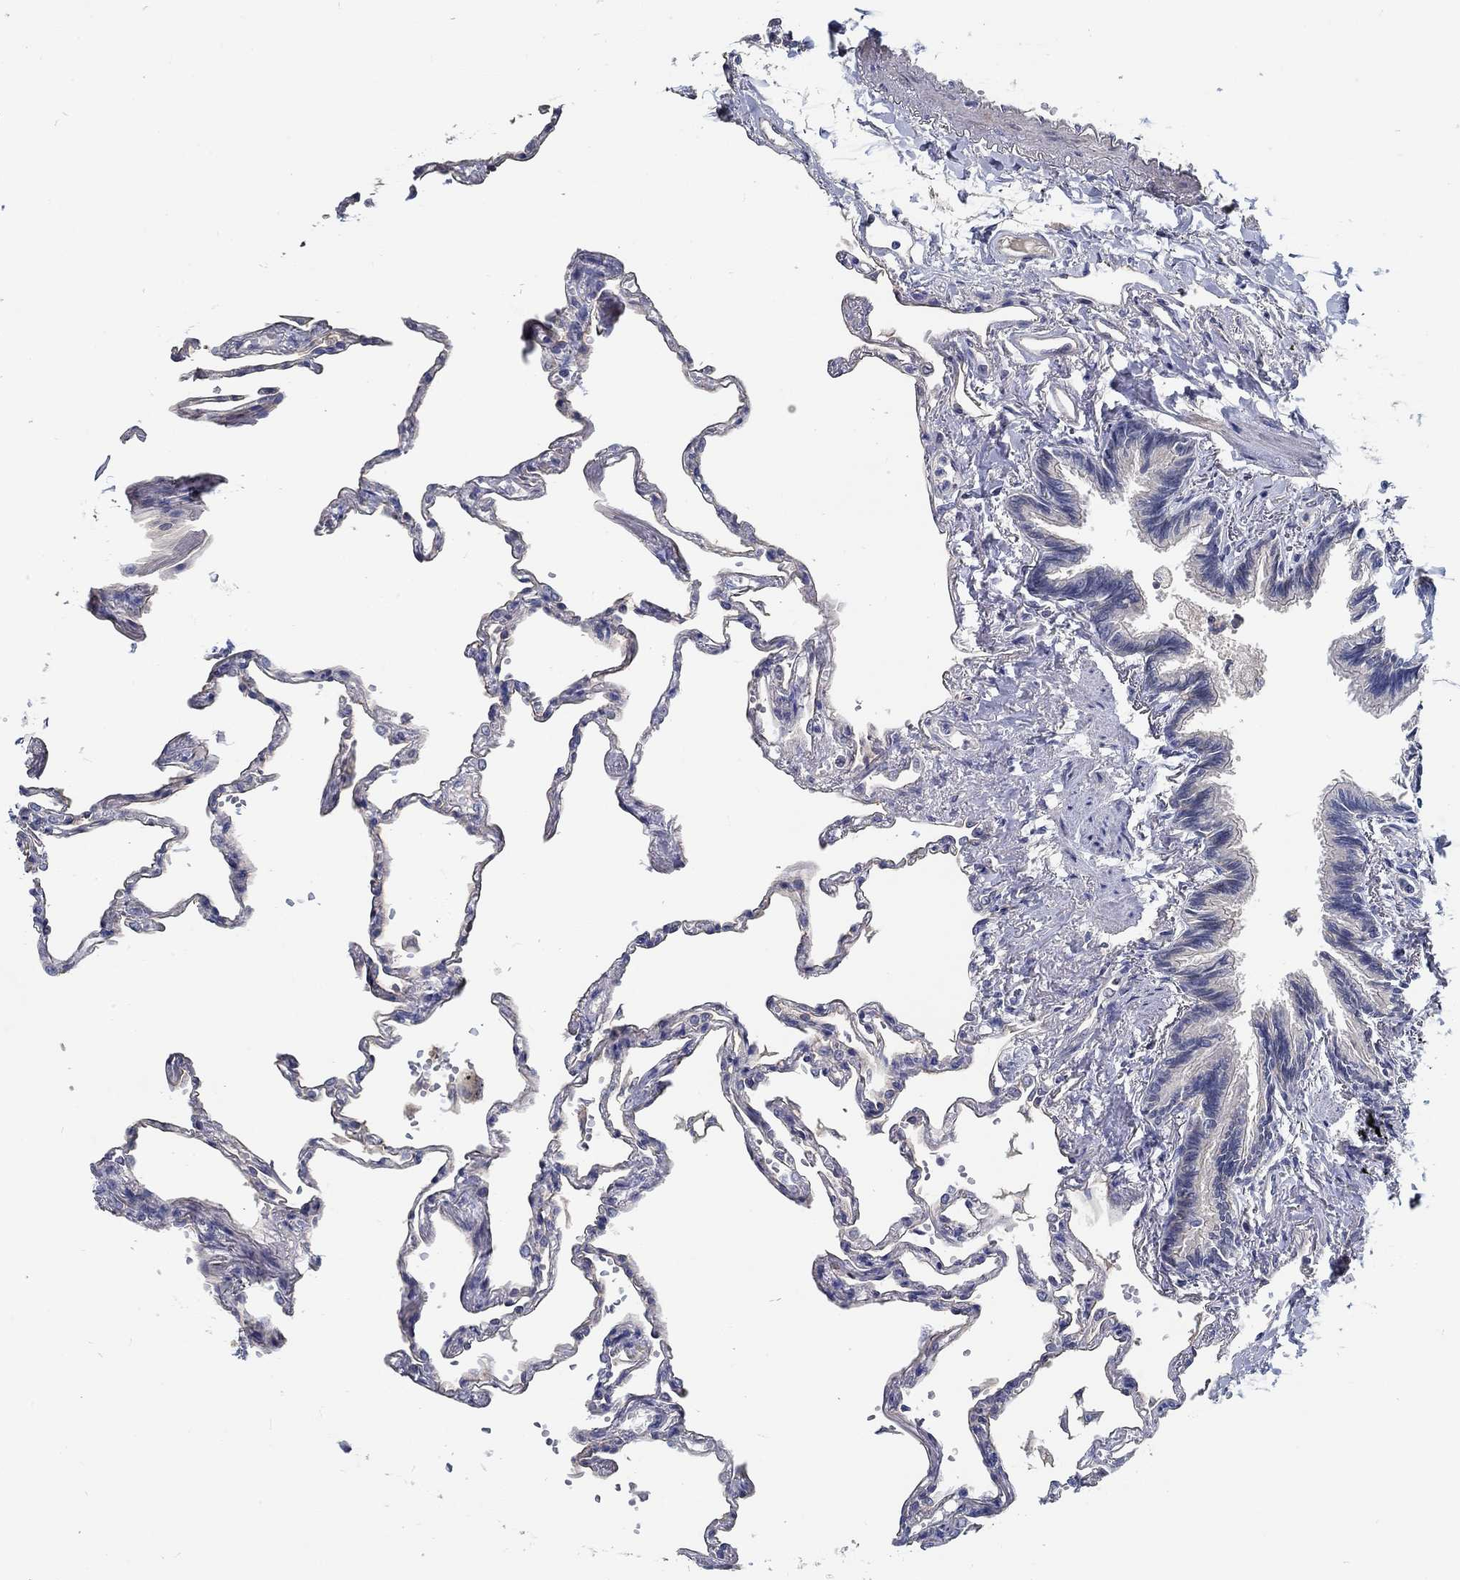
{"staining": {"intensity": "negative", "quantity": "none", "location": "none"}, "tissue": "lung", "cell_type": "Alveolar cells", "image_type": "normal", "snomed": [{"axis": "morphology", "description": "Normal tissue, NOS"}, {"axis": "topography", "description": "Lung"}], "caption": "DAB (3,3'-diaminobenzidine) immunohistochemical staining of benign lung exhibits no significant positivity in alveolar cells.", "gene": "MYBPC1", "patient": {"sex": "male", "age": 78}}